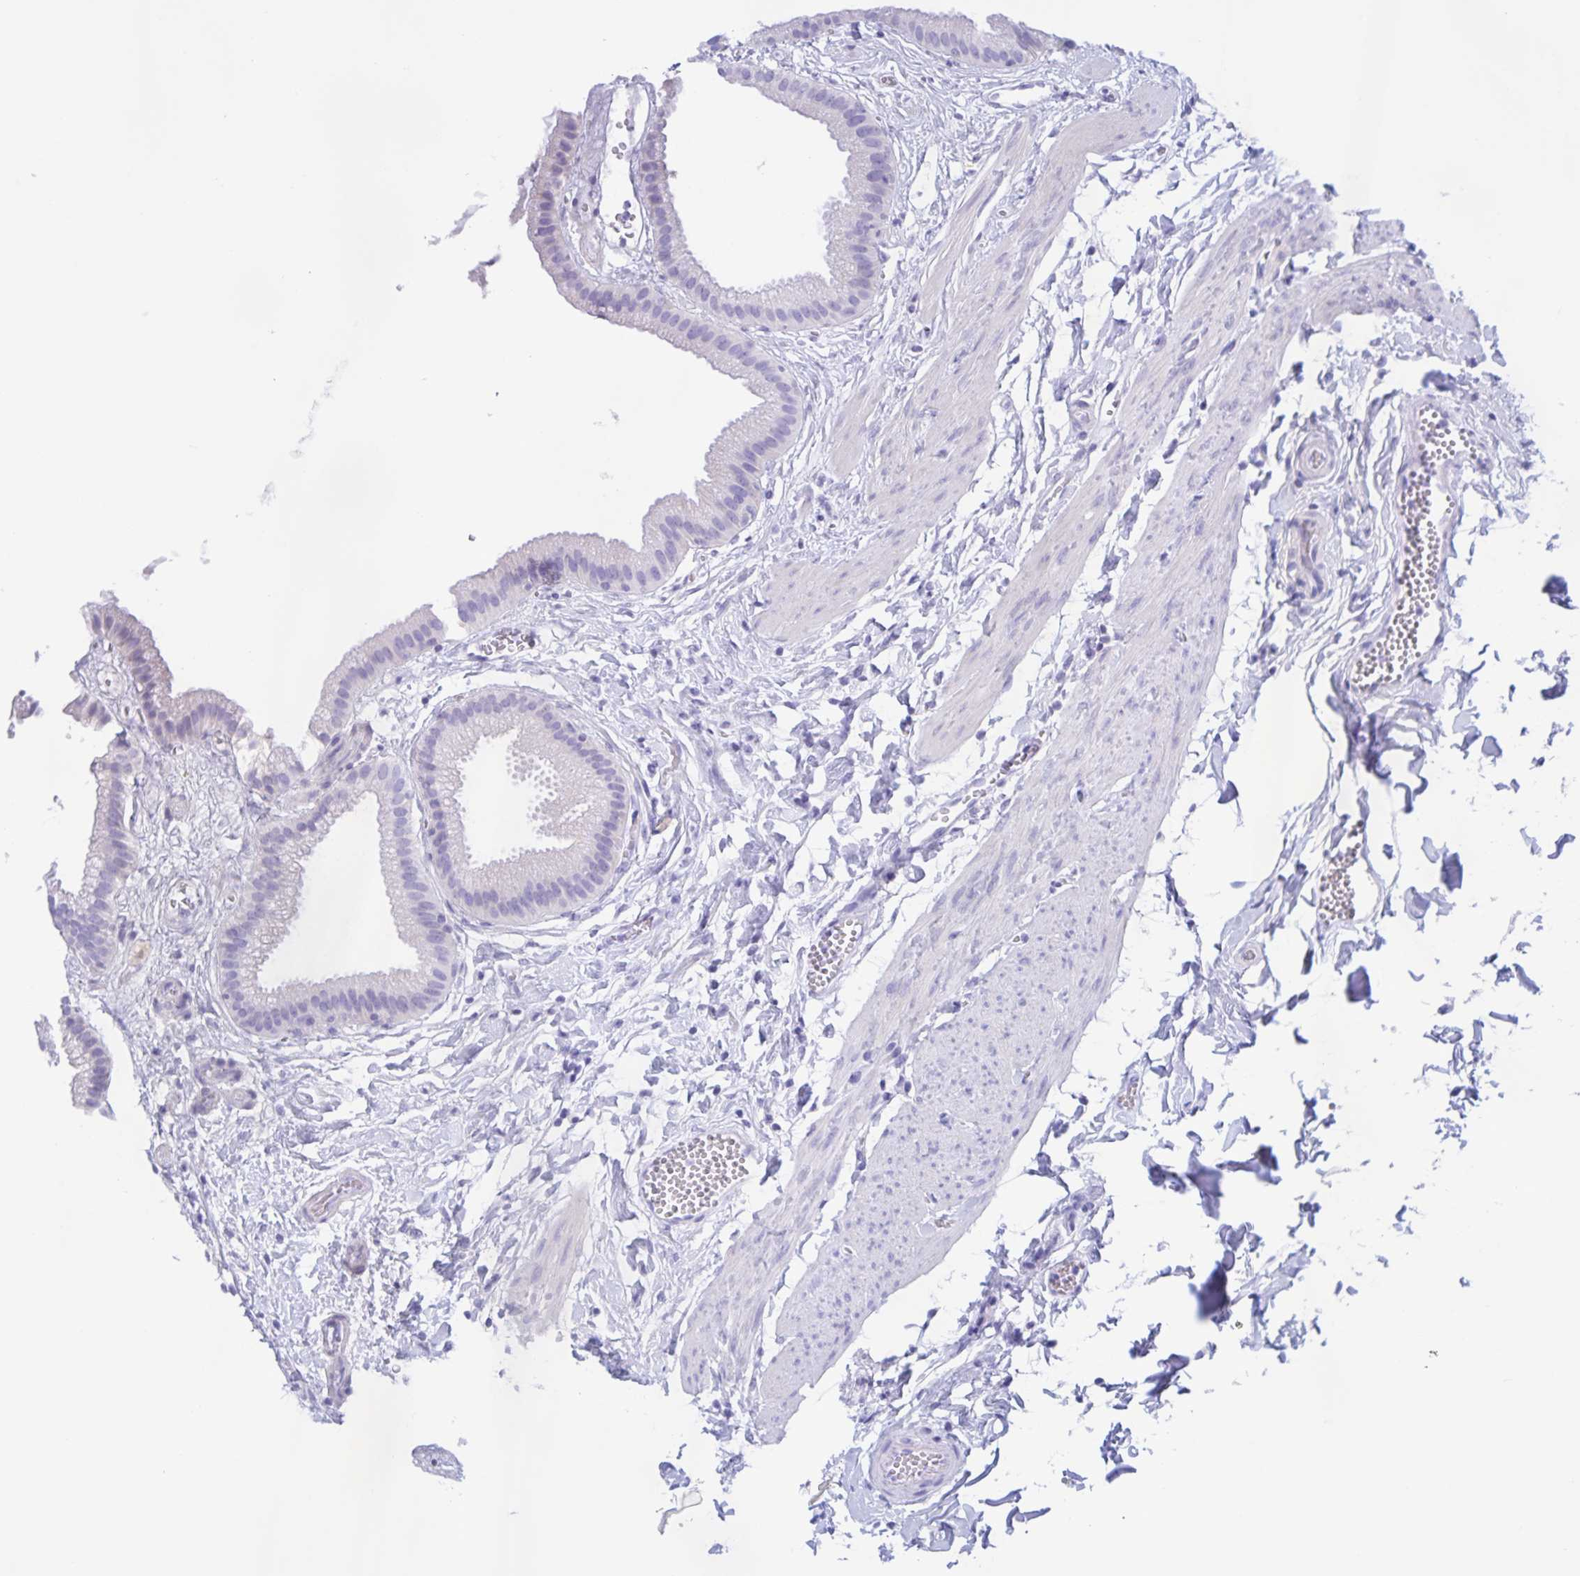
{"staining": {"intensity": "negative", "quantity": "none", "location": "none"}, "tissue": "gallbladder", "cell_type": "Glandular cells", "image_type": "normal", "snomed": [{"axis": "morphology", "description": "Normal tissue, NOS"}, {"axis": "topography", "description": "Gallbladder"}], "caption": "Human gallbladder stained for a protein using immunohistochemistry (IHC) reveals no expression in glandular cells.", "gene": "CATSPER4", "patient": {"sex": "female", "age": 63}}